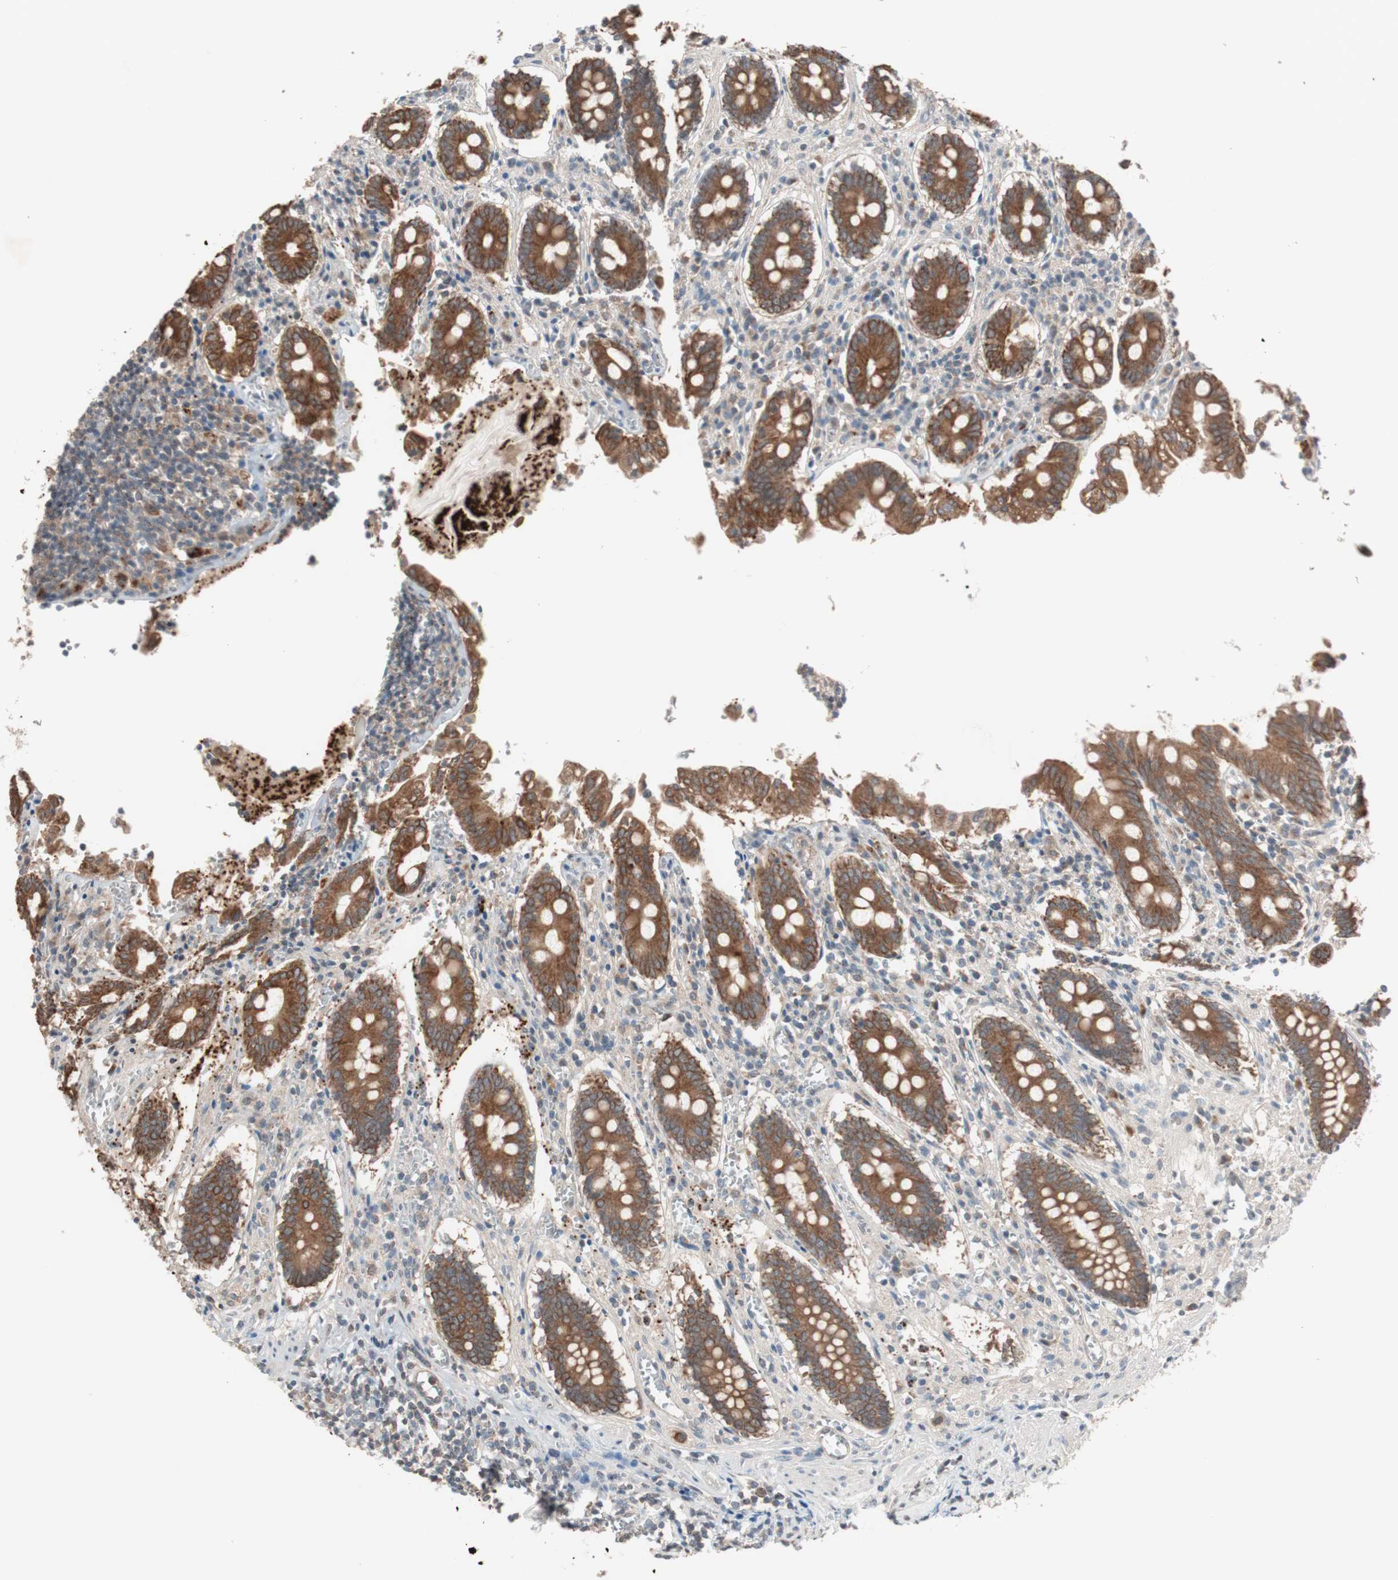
{"staining": {"intensity": "strong", "quantity": ">75%", "location": "cytoplasmic/membranous"}, "tissue": "appendix", "cell_type": "Glandular cells", "image_type": "normal", "snomed": [{"axis": "morphology", "description": "Normal tissue, NOS"}, {"axis": "topography", "description": "Appendix"}], "caption": "Protein expression analysis of unremarkable human appendix reveals strong cytoplasmic/membranous staining in about >75% of glandular cells.", "gene": "FBXO5", "patient": {"sex": "female", "age": 50}}